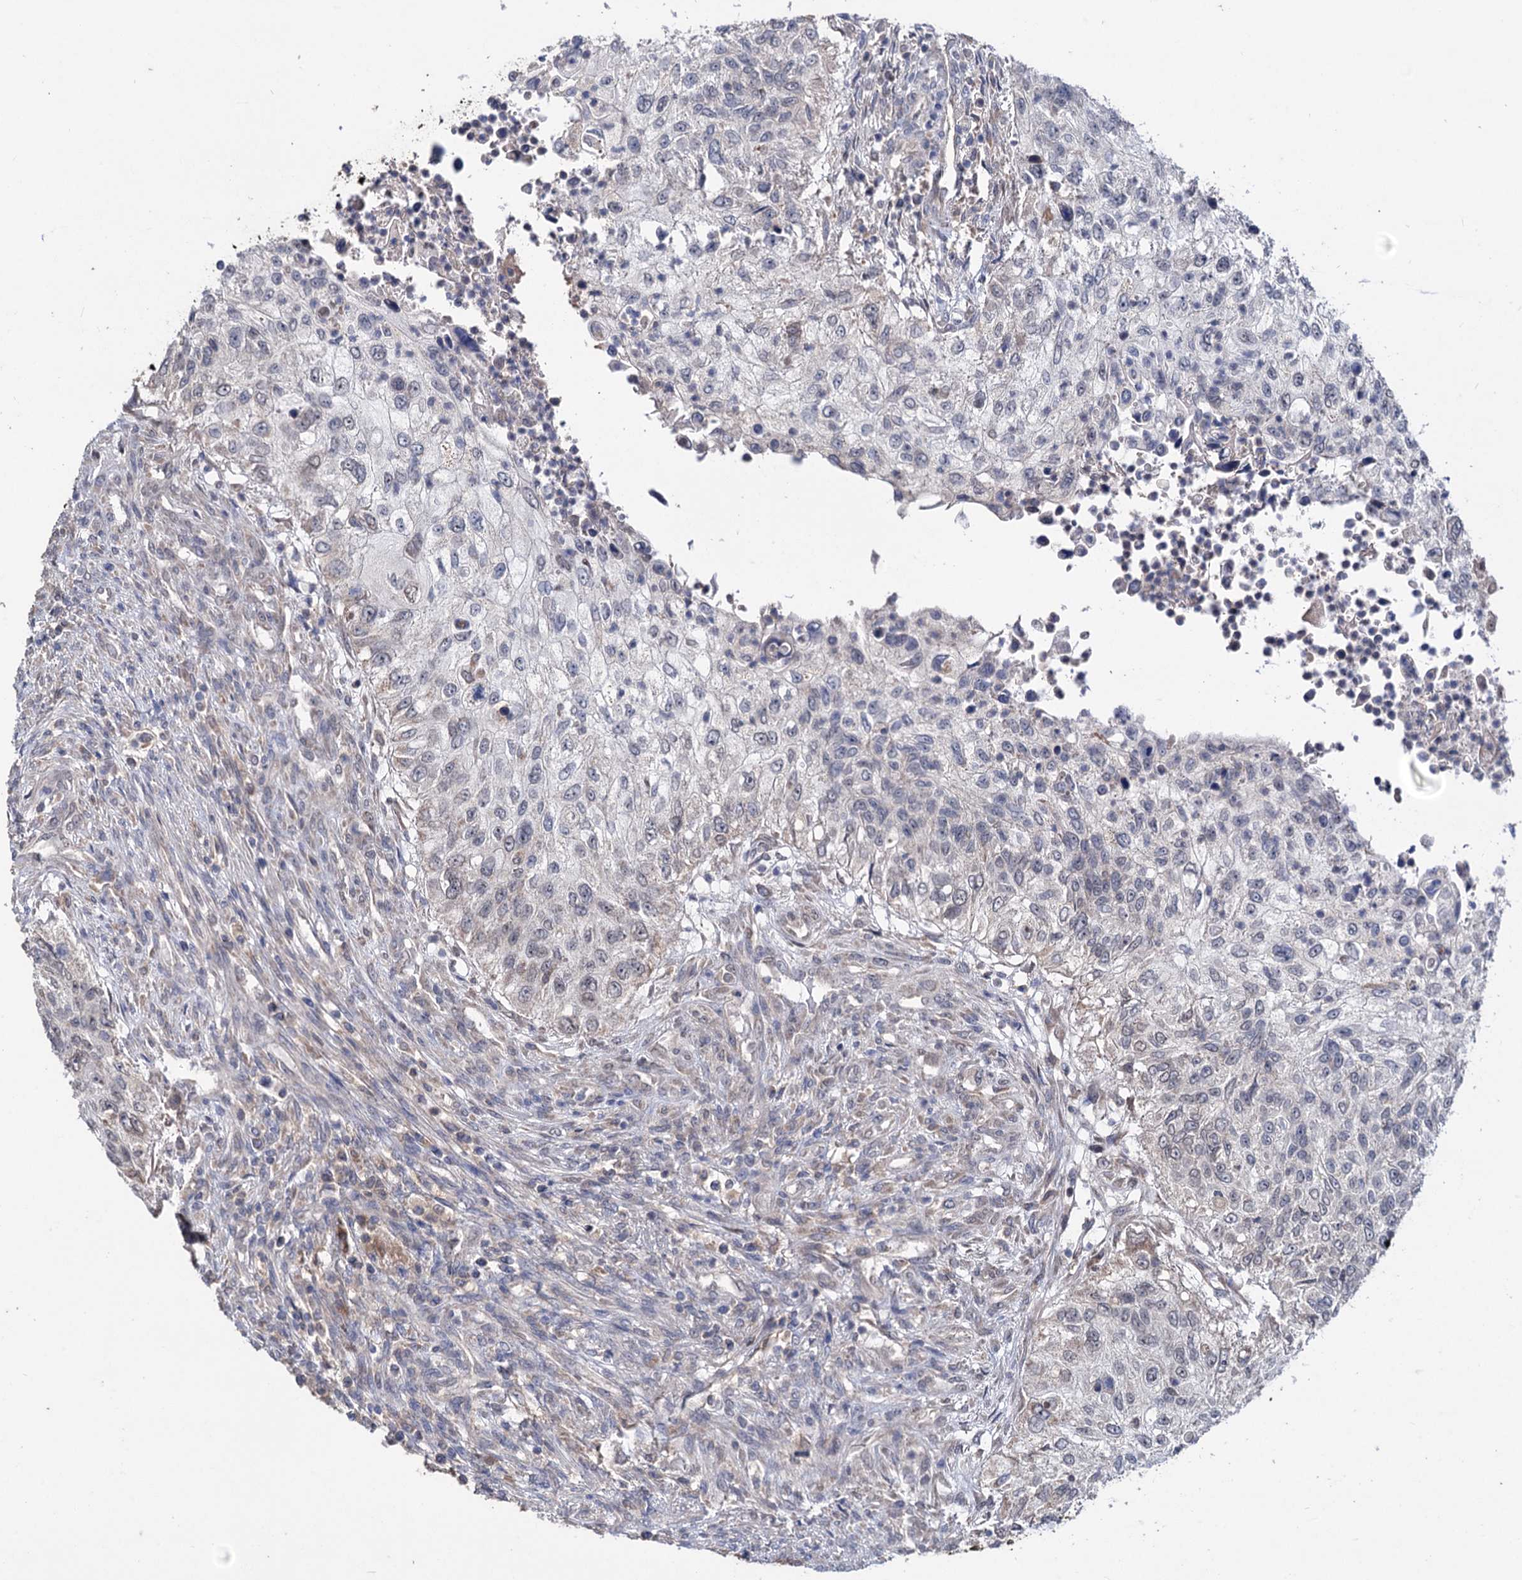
{"staining": {"intensity": "weak", "quantity": "<25%", "location": "cytoplasmic/membranous"}, "tissue": "urothelial cancer", "cell_type": "Tumor cells", "image_type": "cancer", "snomed": [{"axis": "morphology", "description": "Urothelial carcinoma, High grade"}, {"axis": "topography", "description": "Urinary bladder"}], "caption": "This is an immunohistochemistry (IHC) photomicrograph of human urothelial cancer. There is no staining in tumor cells.", "gene": "CLPB", "patient": {"sex": "female", "age": 60}}